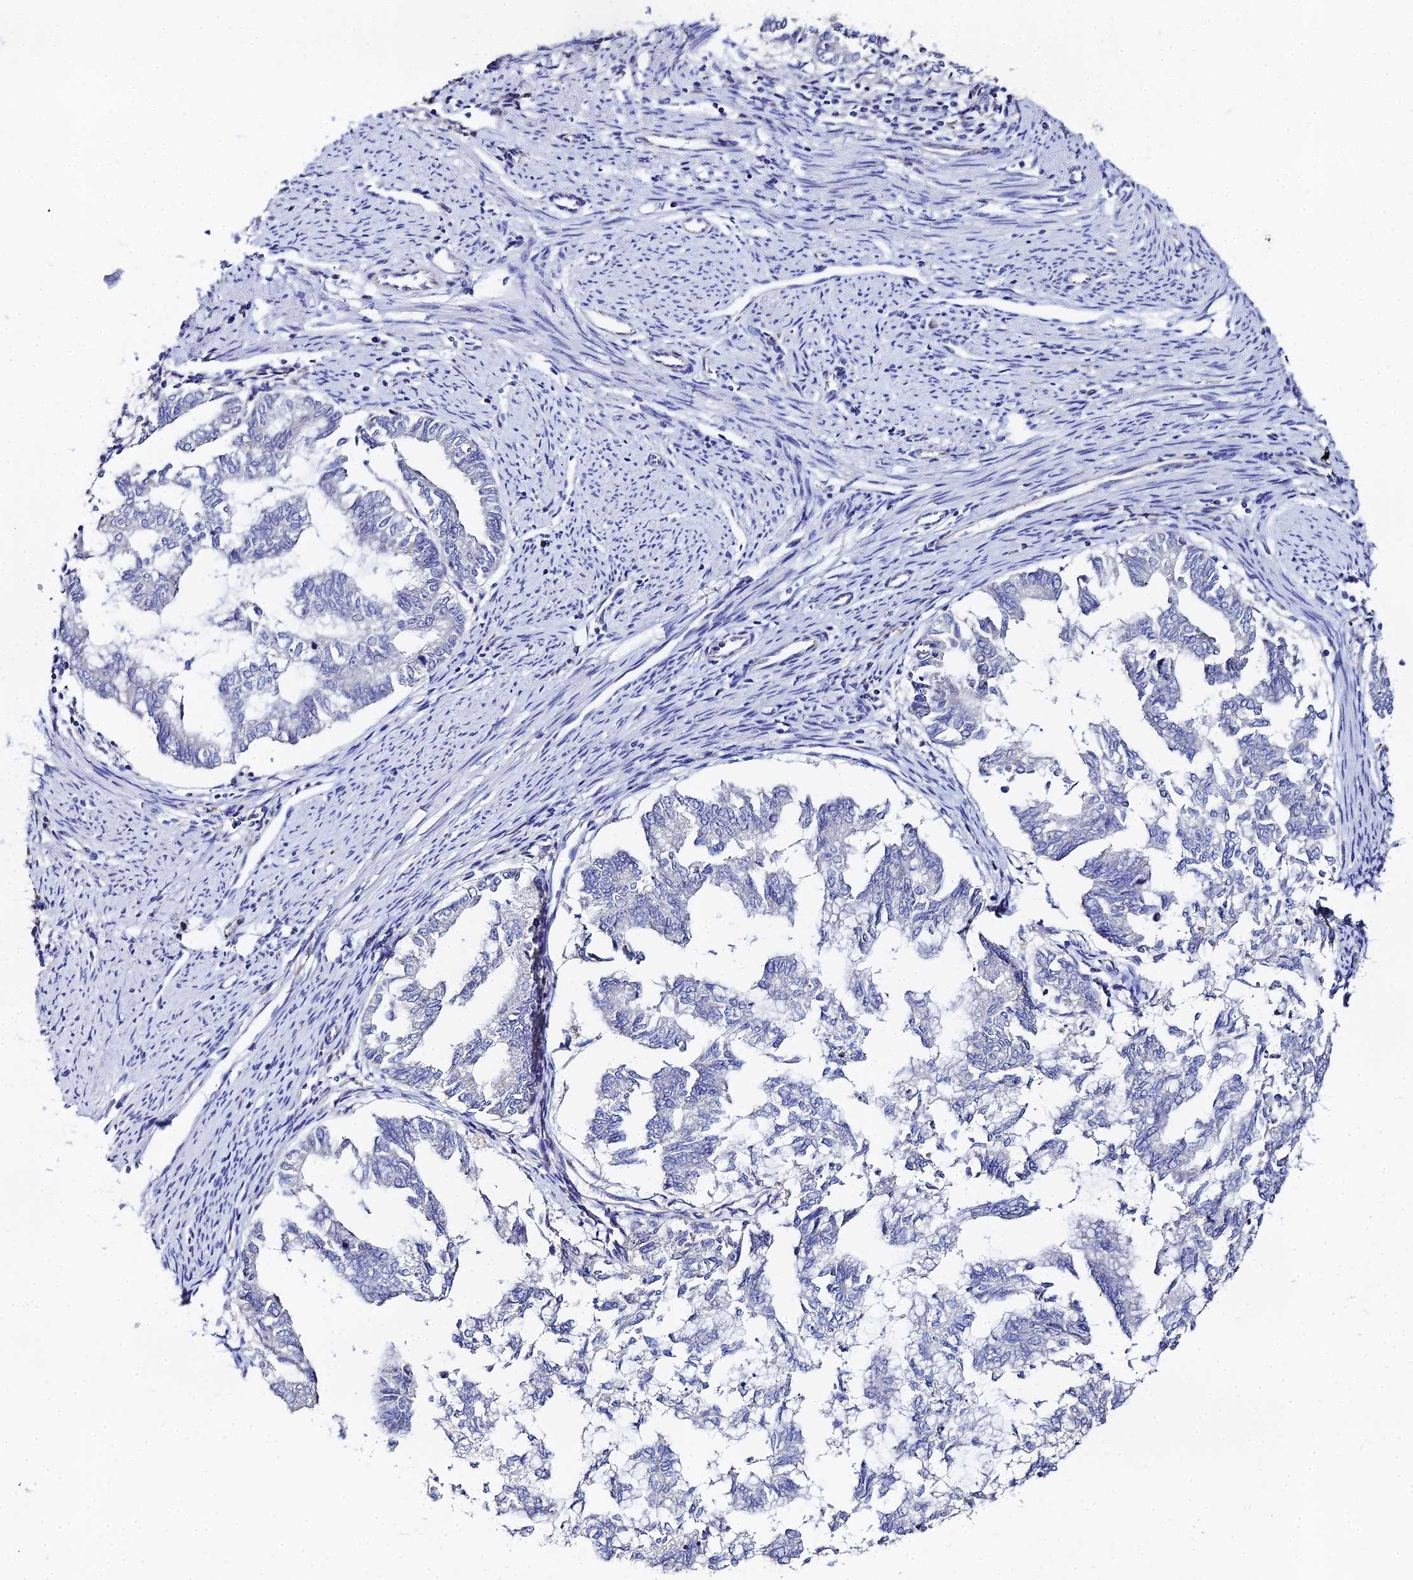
{"staining": {"intensity": "negative", "quantity": "none", "location": "none"}, "tissue": "endometrial cancer", "cell_type": "Tumor cells", "image_type": "cancer", "snomed": [{"axis": "morphology", "description": "Adenocarcinoma, NOS"}, {"axis": "topography", "description": "Endometrium"}], "caption": "DAB (3,3'-diaminobenzidine) immunohistochemical staining of human endometrial cancer exhibits no significant staining in tumor cells.", "gene": "ENSG00000268674", "patient": {"sex": "female", "age": 79}}